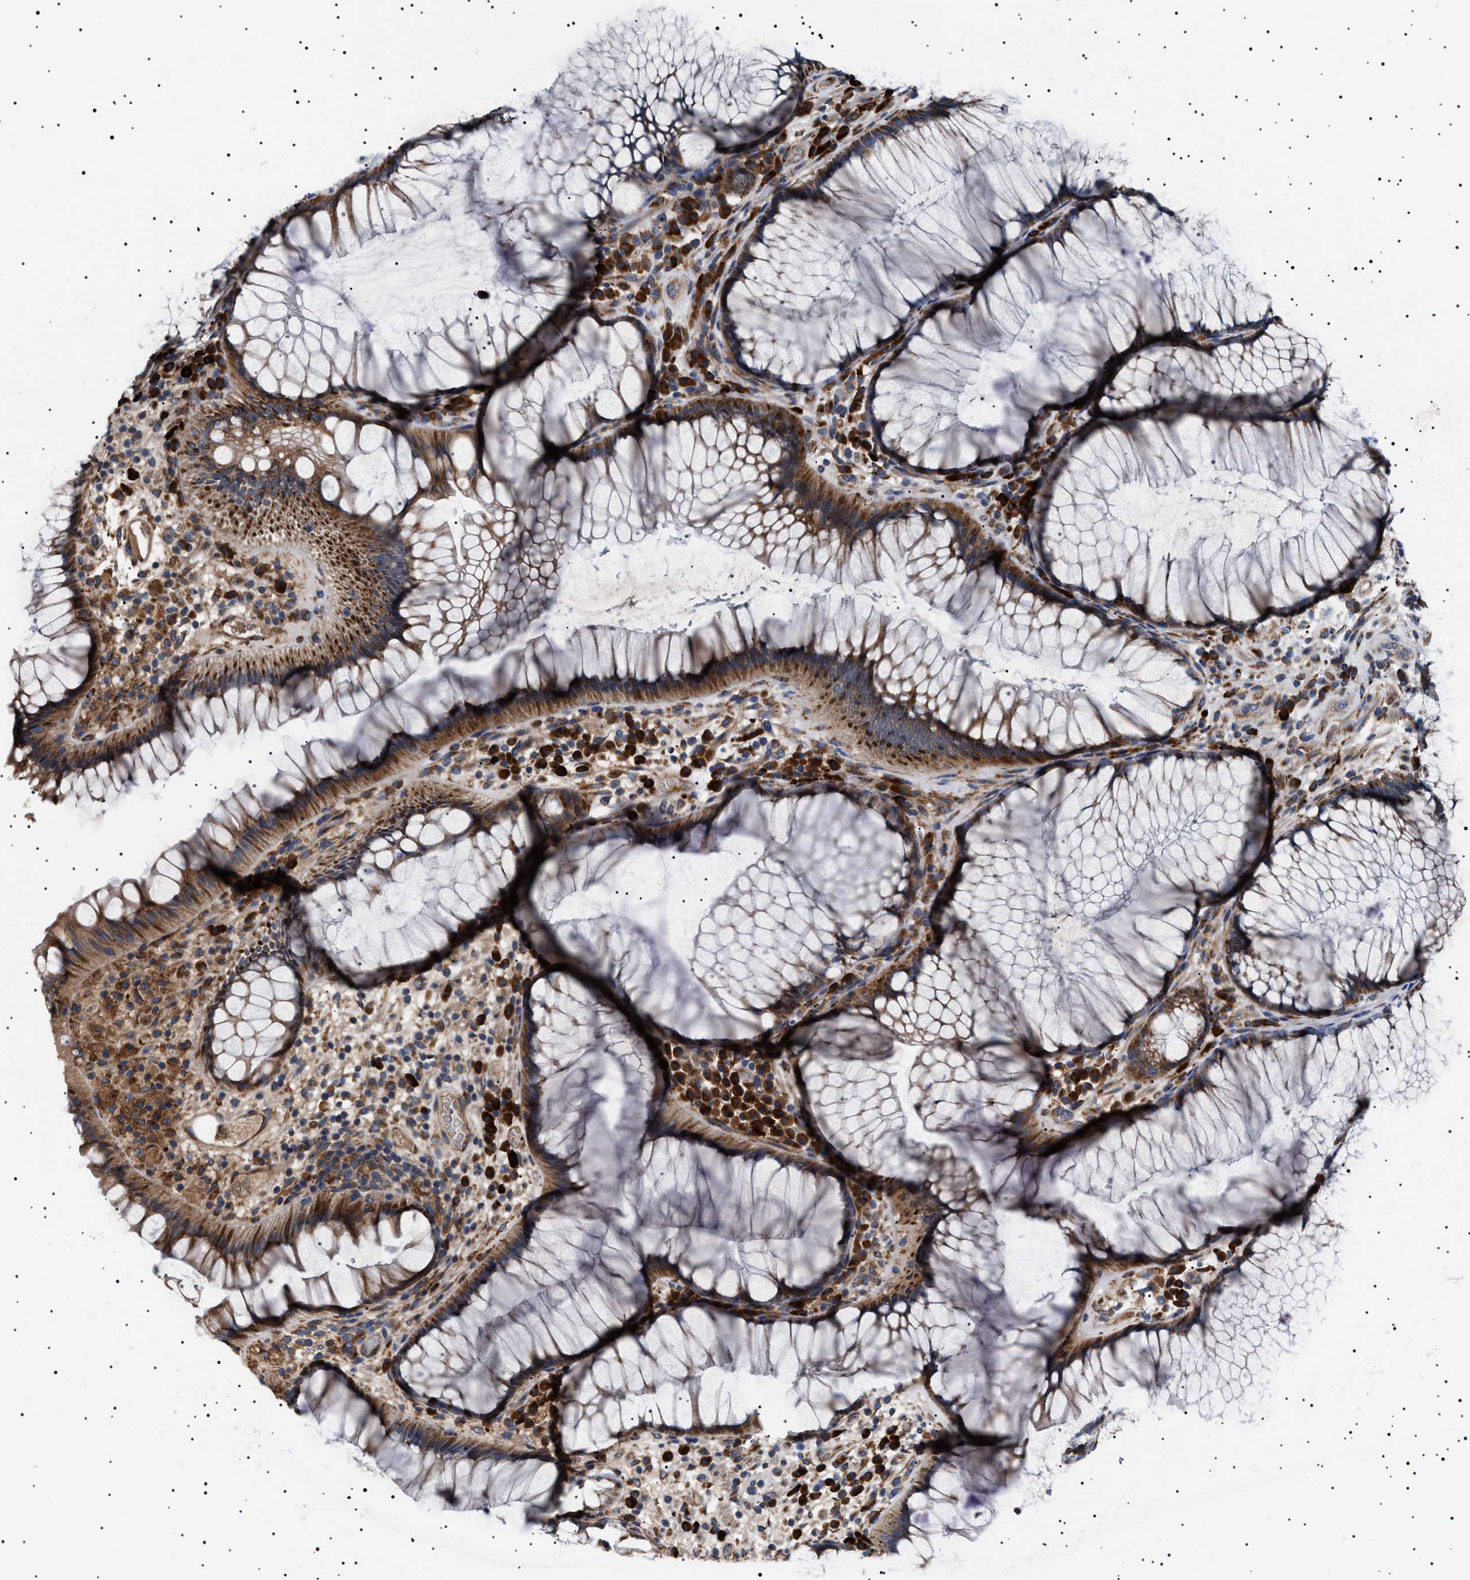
{"staining": {"intensity": "moderate", "quantity": ">75%", "location": "cytoplasmic/membranous"}, "tissue": "rectum", "cell_type": "Glandular cells", "image_type": "normal", "snomed": [{"axis": "morphology", "description": "Normal tissue, NOS"}, {"axis": "topography", "description": "Rectum"}], "caption": "This is a histology image of immunohistochemistry staining of unremarkable rectum, which shows moderate positivity in the cytoplasmic/membranous of glandular cells.", "gene": "TOP1MT", "patient": {"sex": "male", "age": 51}}